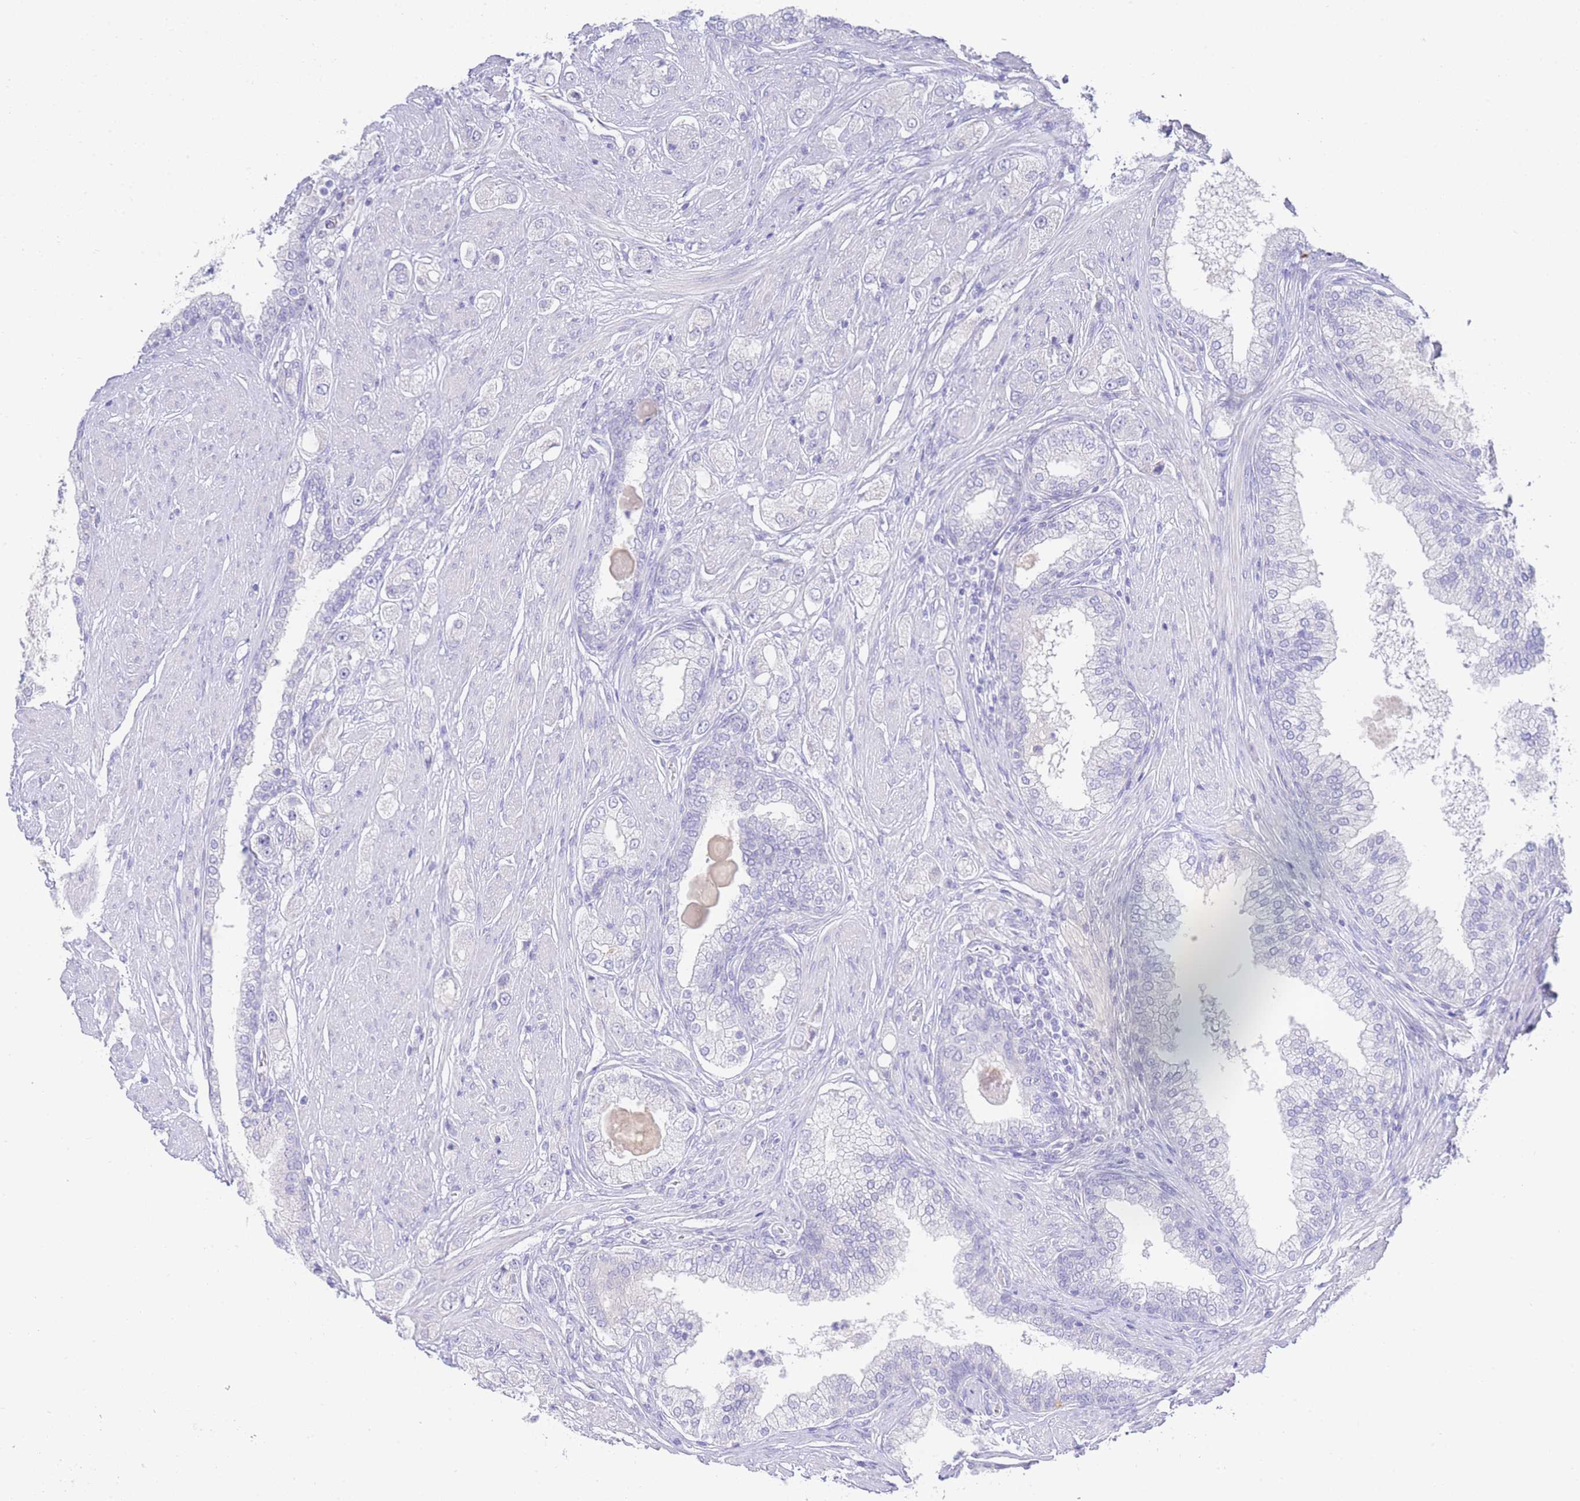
{"staining": {"intensity": "negative", "quantity": "none", "location": "none"}, "tissue": "prostate cancer", "cell_type": "Tumor cells", "image_type": "cancer", "snomed": [{"axis": "morphology", "description": "Adenocarcinoma, High grade"}, {"axis": "topography", "description": "Prostate"}], "caption": "Histopathology image shows no protein expression in tumor cells of prostate cancer tissue.", "gene": "LRRC37A", "patient": {"sex": "male", "age": 68}}